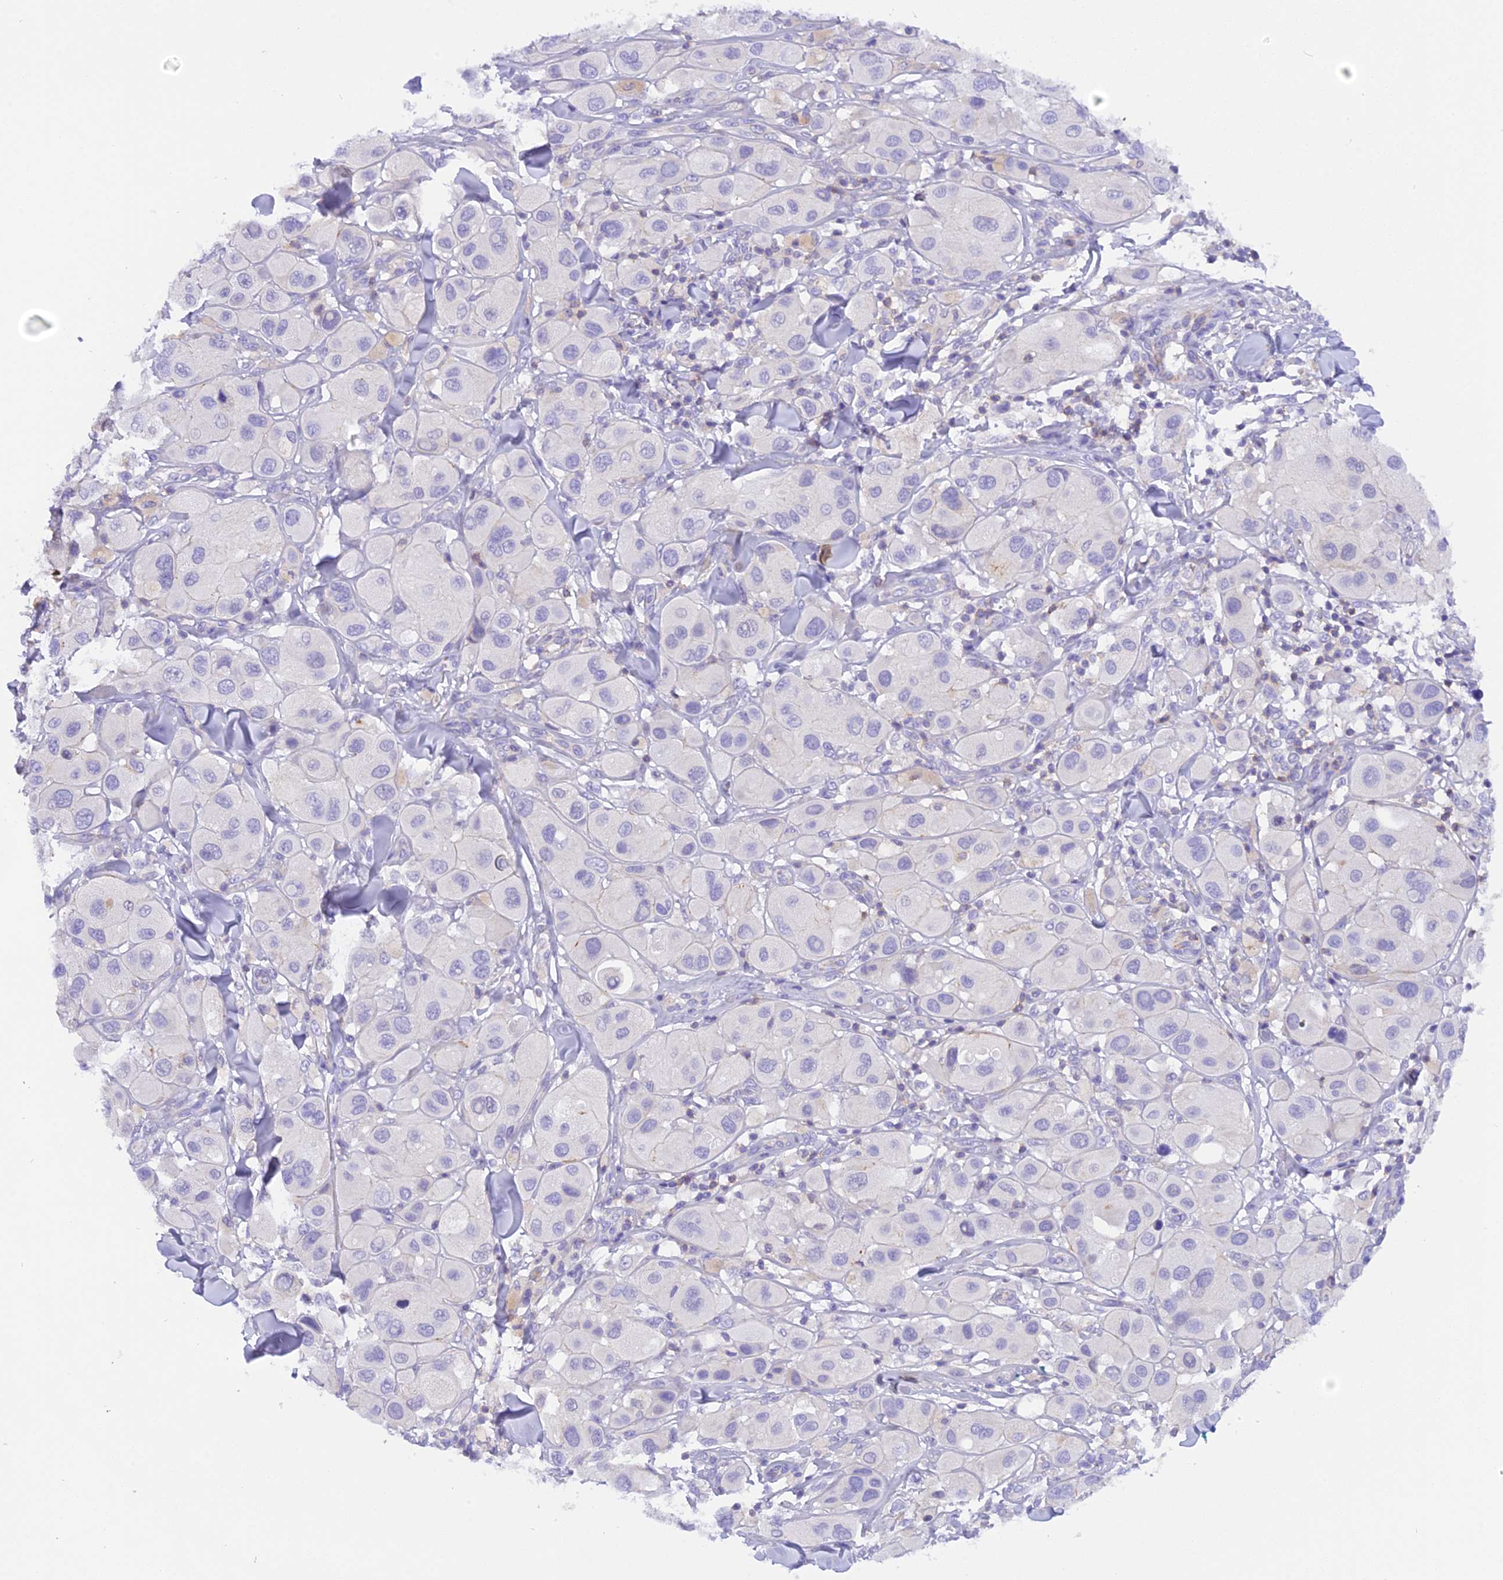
{"staining": {"intensity": "negative", "quantity": "none", "location": "none"}, "tissue": "melanoma", "cell_type": "Tumor cells", "image_type": "cancer", "snomed": [{"axis": "morphology", "description": "Malignant melanoma, Metastatic site"}, {"axis": "topography", "description": "Skin"}], "caption": "This is an immunohistochemistry micrograph of human malignant melanoma (metastatic site). There is no expression in tumor cells.", "gene": "FAM193A", "patient": {"sex": "male", "age": 41}}